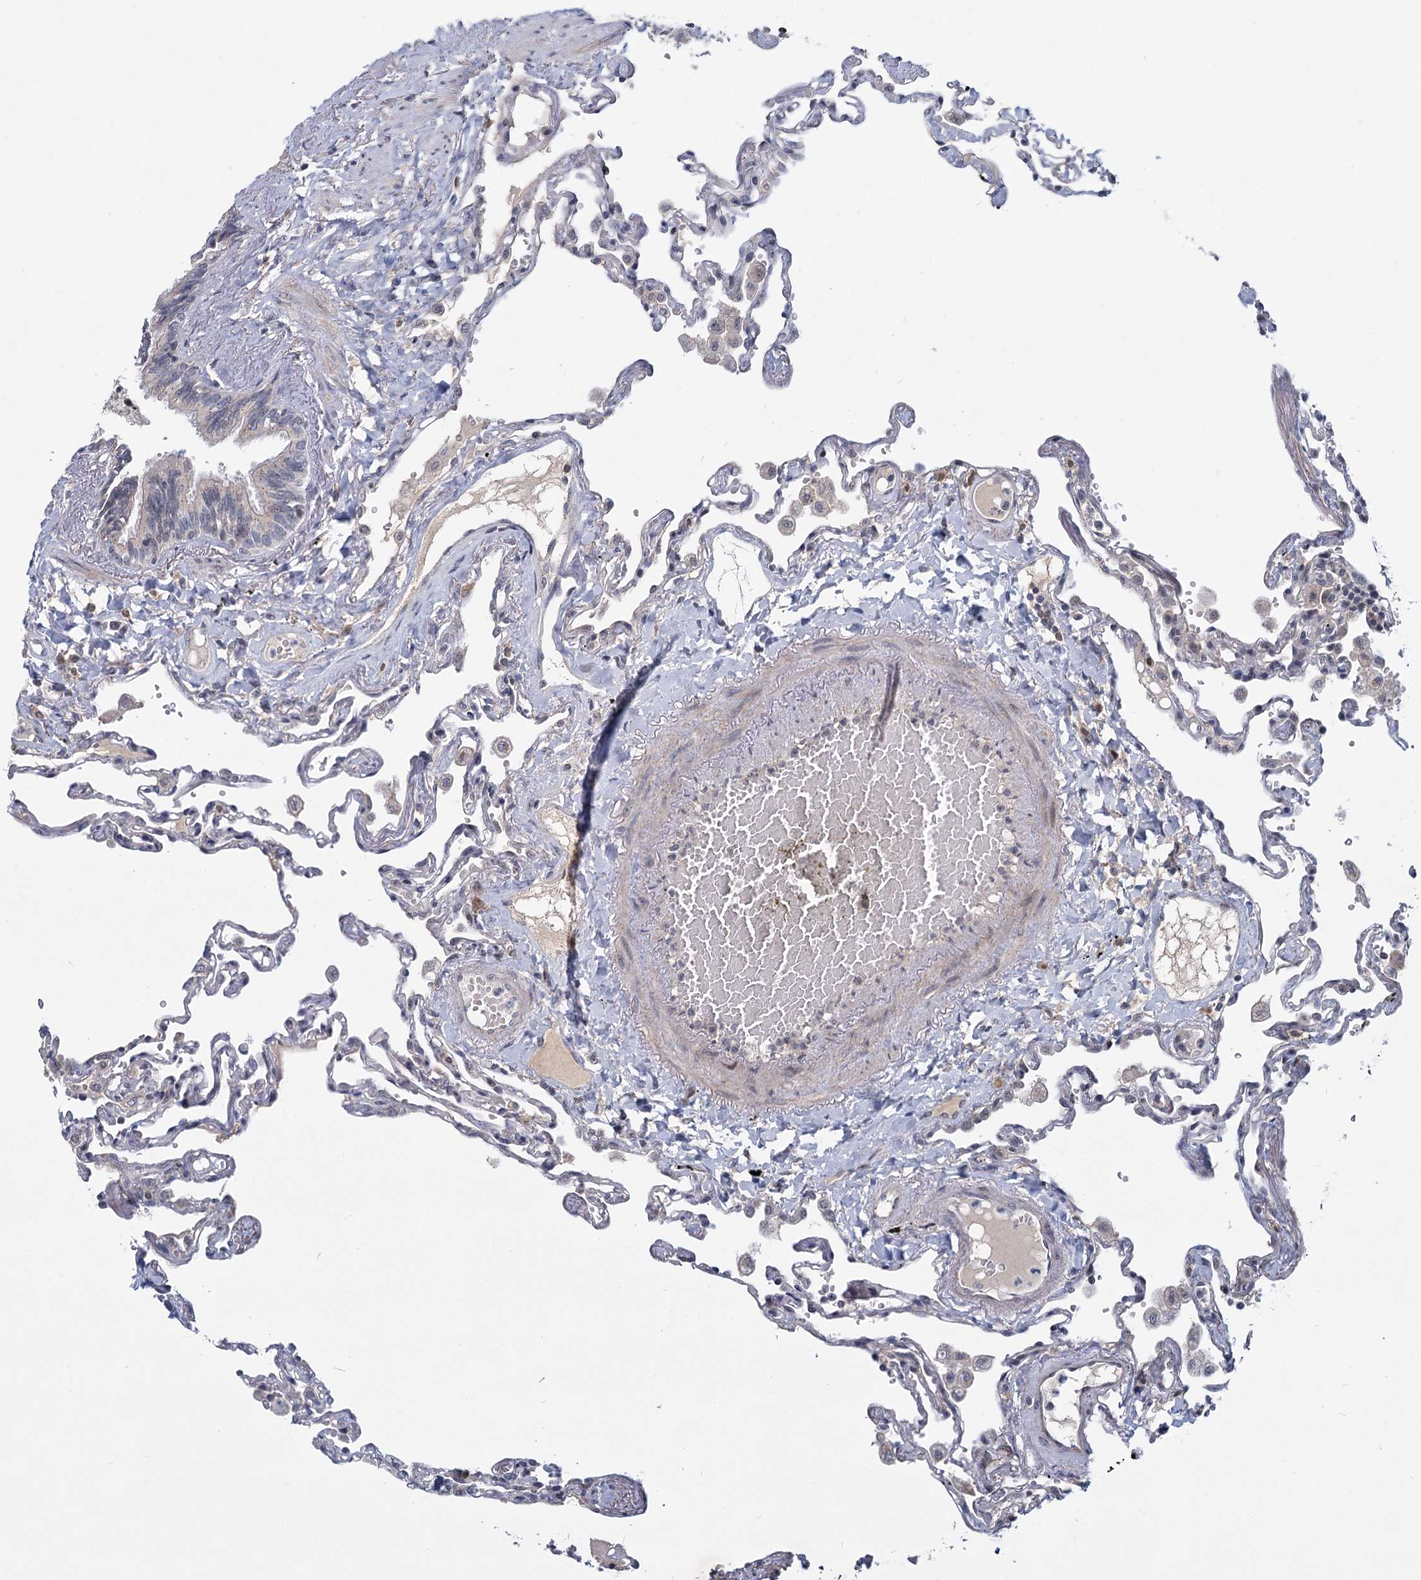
{"staining": {"intensity": "negative", "quantity": "none", "location": "none"}, "tissue": "lung", "cell_type": "Alveolar cells", "image_type": "normal", "snomed": [{"axis": "morphology", "description": "Normal tissue, NOS"}, {"axis": "topography", "description": "Lung"}], "caption": "A micrograph of human lung is negative for staining in alveolar cells. (Immunohistochemistry (ihc), brightfield microscopy, high magnification).", "gene": "STAP1", "patient": {"sex": "female", "age": 67}}